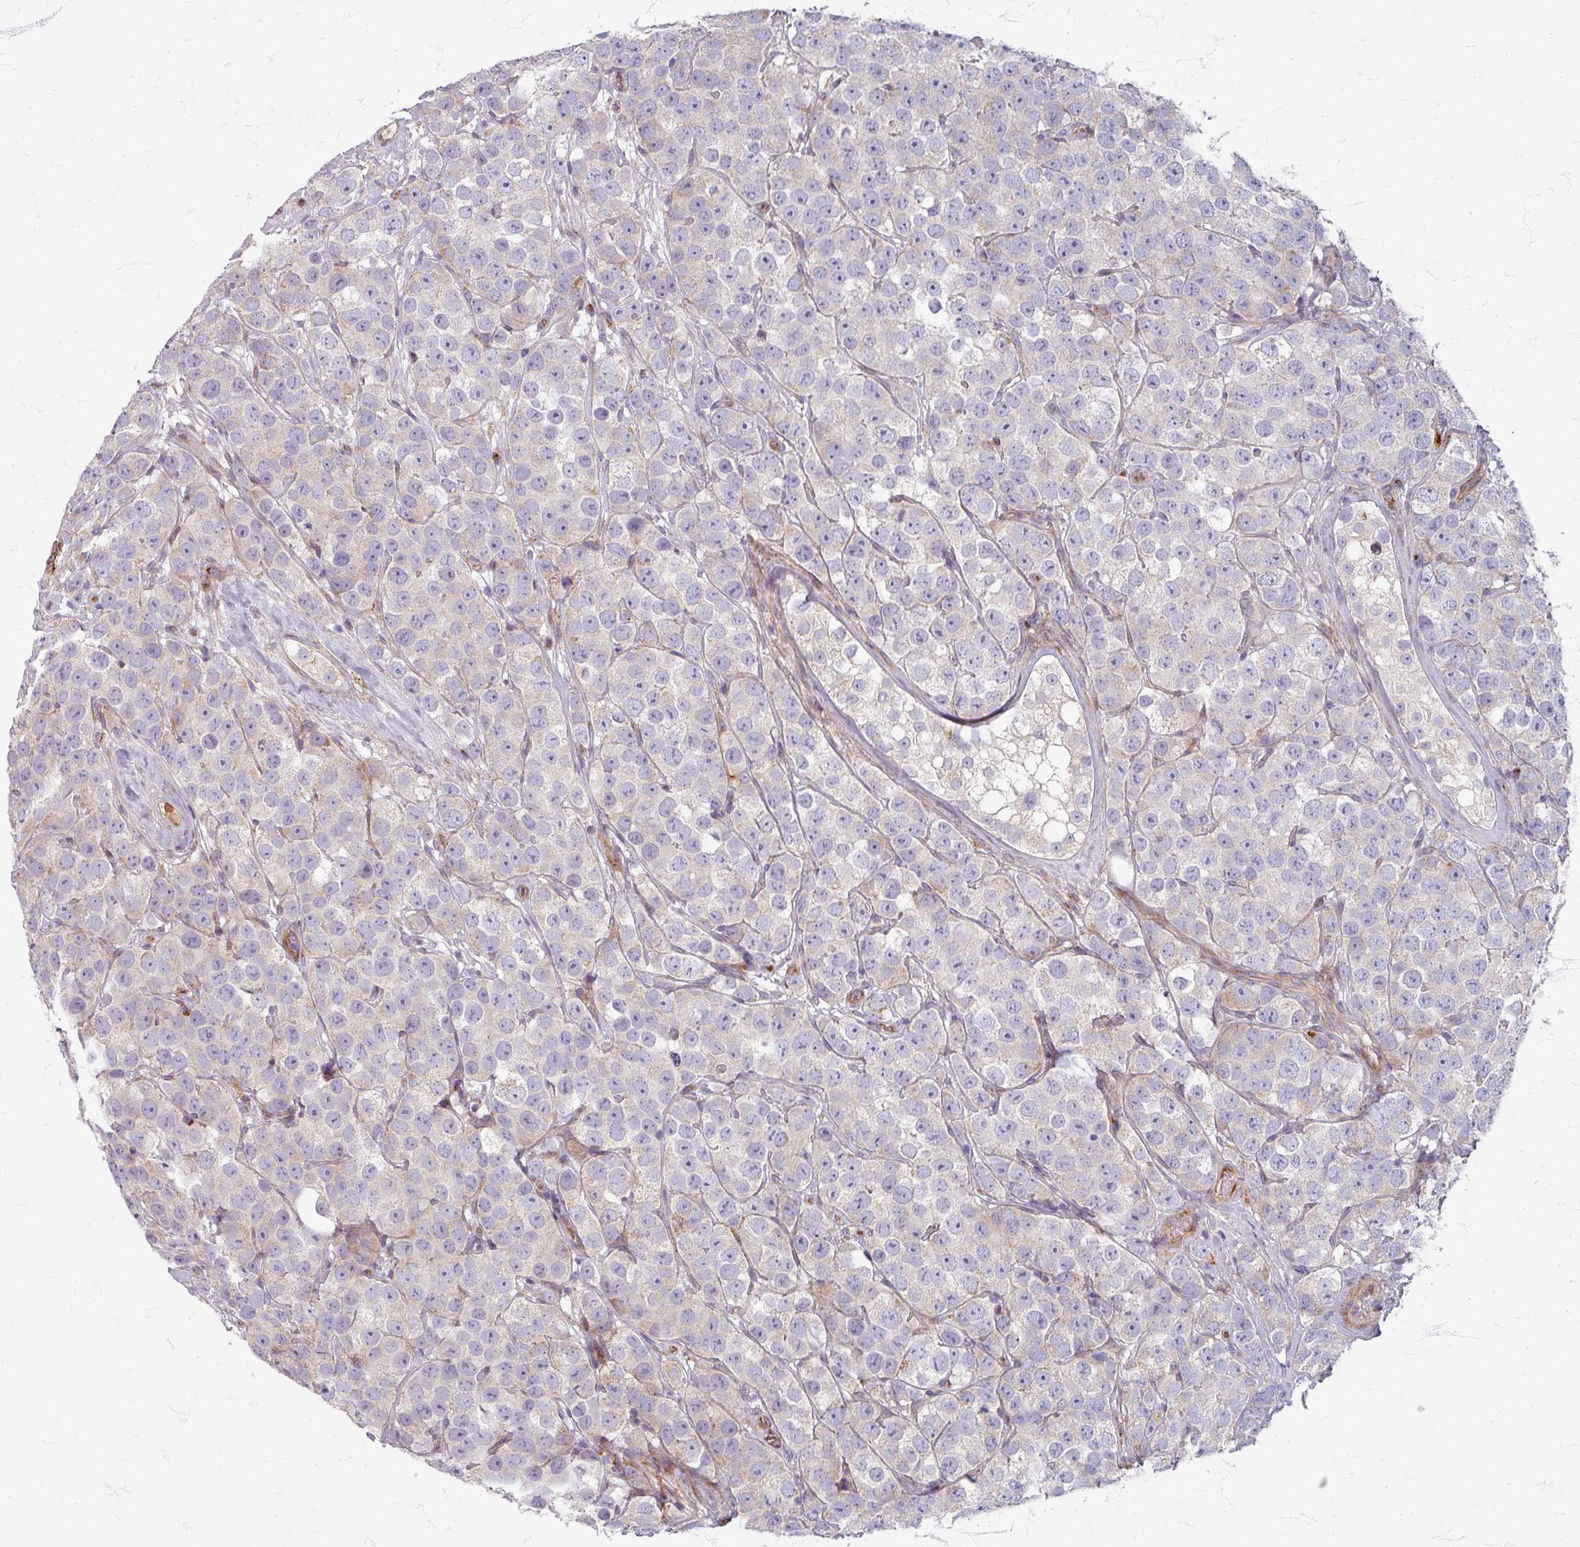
{"staining": {"intensity": "negative", "quantity": "none", "location": "none"}, "tissue": "testis cancer", "cell_type": "Tumor cells", "image_type": "cancer", "snomed": [{"axis": "morphology", "description": "Seminoma, NOS"}, {"axis": "topography", "description": "Testis"}], "caption": "Human seminoma (testis) stained for a protein using IHC shows no expression in tumor cells.", "gene": "GABARAPL1", "patient": {"sex": "male", "age": 28}}